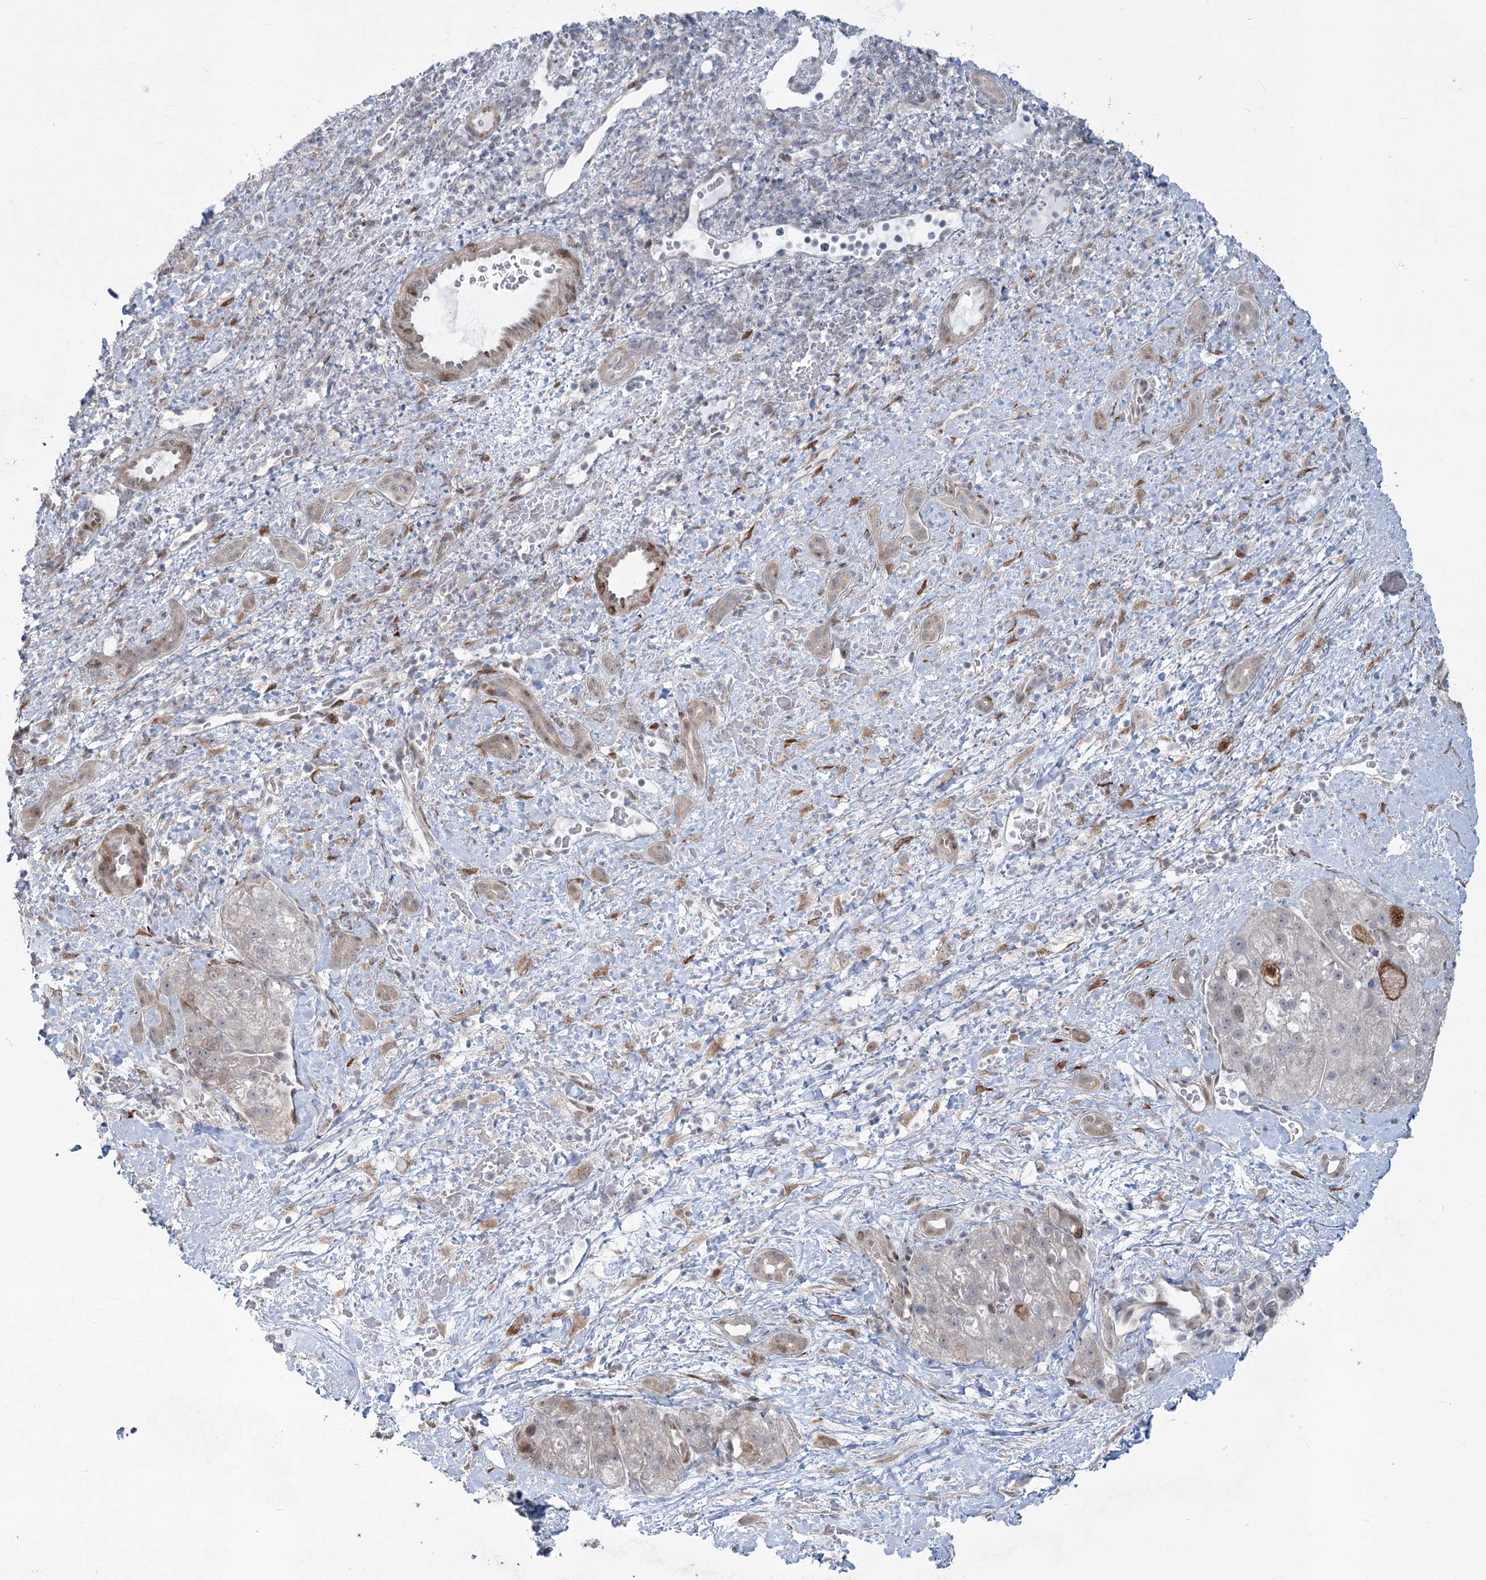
{"staining": {"intensity": "moderate", "quantity": "<25%", "location": "cytoplasmic/membranous,nuclear"}, "tissue": "liver cancer", "cell_type": "Tumor cells", "image_type": "cancer", "snomed": [{"axis": "morphology", "description": "Normal tissue, NOS"}, {"axis": "morphology", "description": "Carcinoma, Hepatocellular, NOS"}, {"axis": "topography", "description": "Liver"}], "caption": "Brown immunohistochemical staining in liver hepatocellular carcinoma exhibits moderate cytoplasmic/membranous and nuclear staining in about <25% of tumor cells. (DAB IHC with brightfield microscopy, high magnification).", "gene": "ABITRAM", "patient": {"sex": "male", "age": 57}}